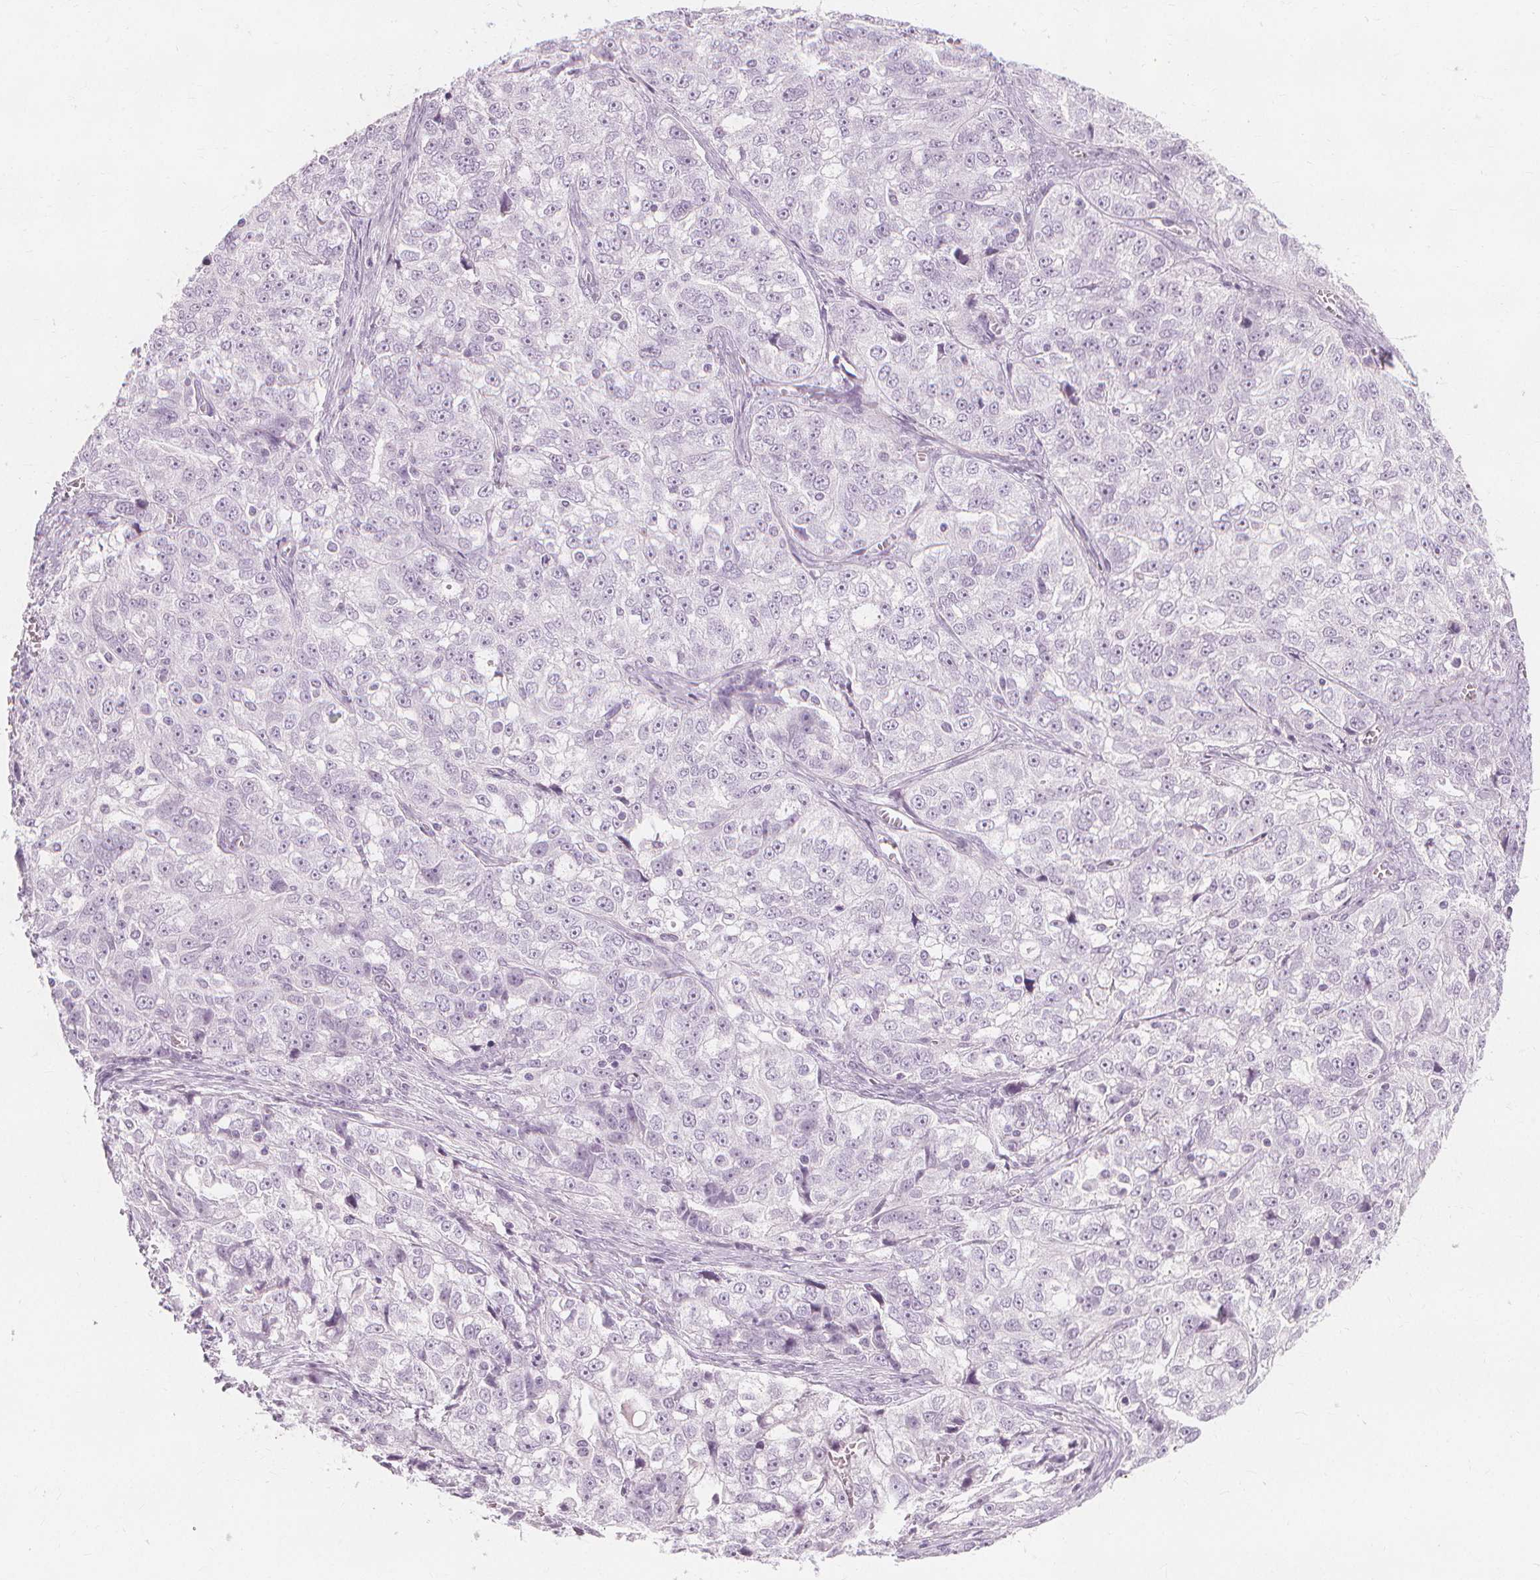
{"staining": {"intensity": "negative", "quantity": "none", "location": "none"}, "tissue": "ovarian cancer", "cell_type": "Tumor cells", "image_type": "cancer", "snomed": [{"axis": "morphology", "description": "Cystadenocarcinoma, serous, NOS"}, {"axis": "topography", "description": "Ovary"}], "caption": "Histopathology image shows no protein expression in tumor cells of ovarian cancer (serous cystadenocarcinoma) tissue.", "gene": "TFF1", "patient": {"sex": "female", "age": 51}}